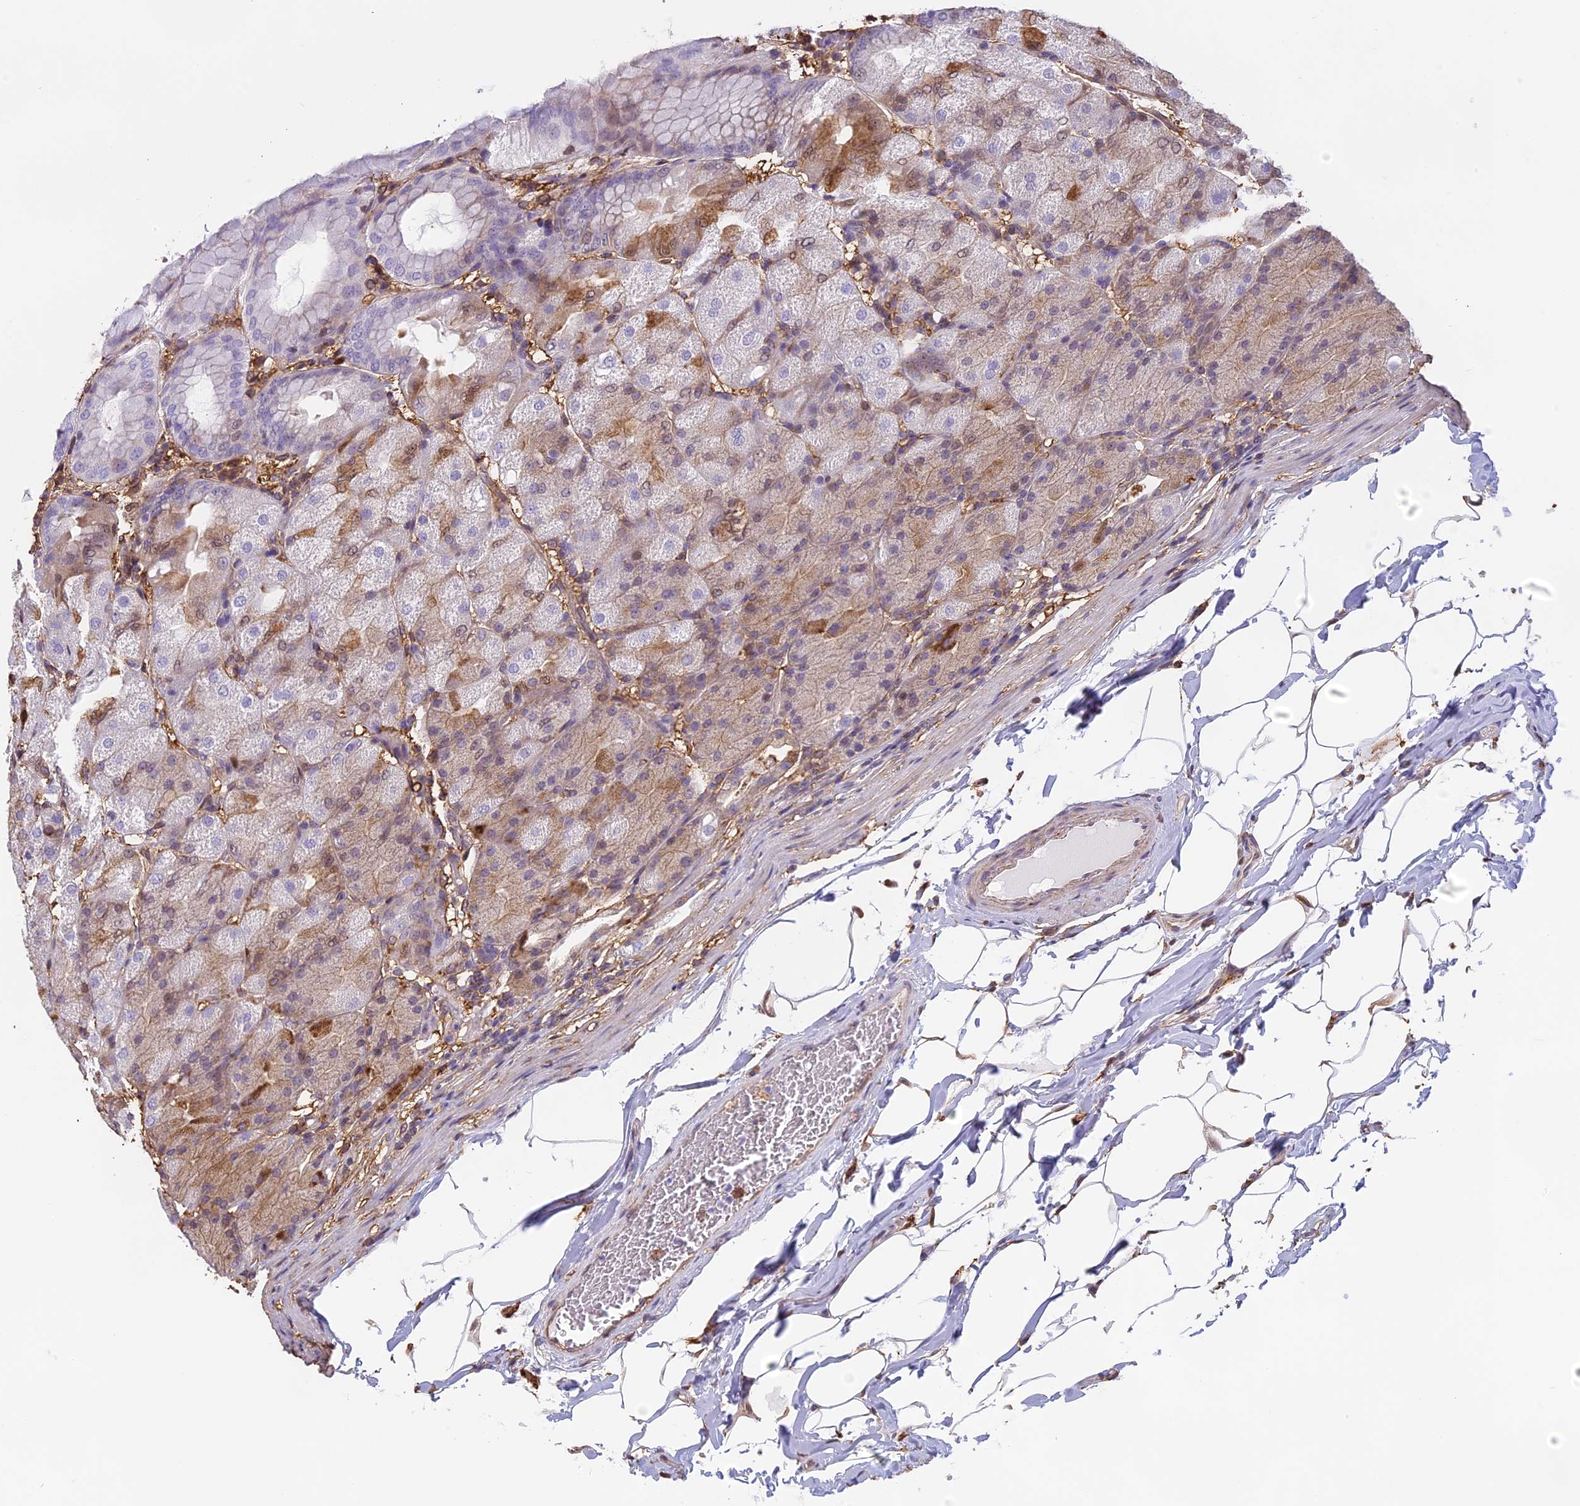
{"staining": {"intensity": "moderate", "quantity": "<25%", "location": "cytoplasmic/membranous,nuclear"}, "tissue": "stomach", "cell_type": "Glandular cells", "image_type": "normal", "snomed": [{"axis": "morphology", "description": "Normal tissue, NOS"}, {"axis": "topography", "description": "Stomach, upper"}, {"axis": "topography", "description": "Stomach, lower"}], "caption": "Glandular cells reveal low levels of moderate cytoplasmic/membranous,nuclear staining in approximately <25% of cells in unremarkable human stomach. The protein of interest is shown in brown color, while the nuclei are stained blue.", "gene": "TMEM255B", "patient": {"sex": "male", "age": 62}}